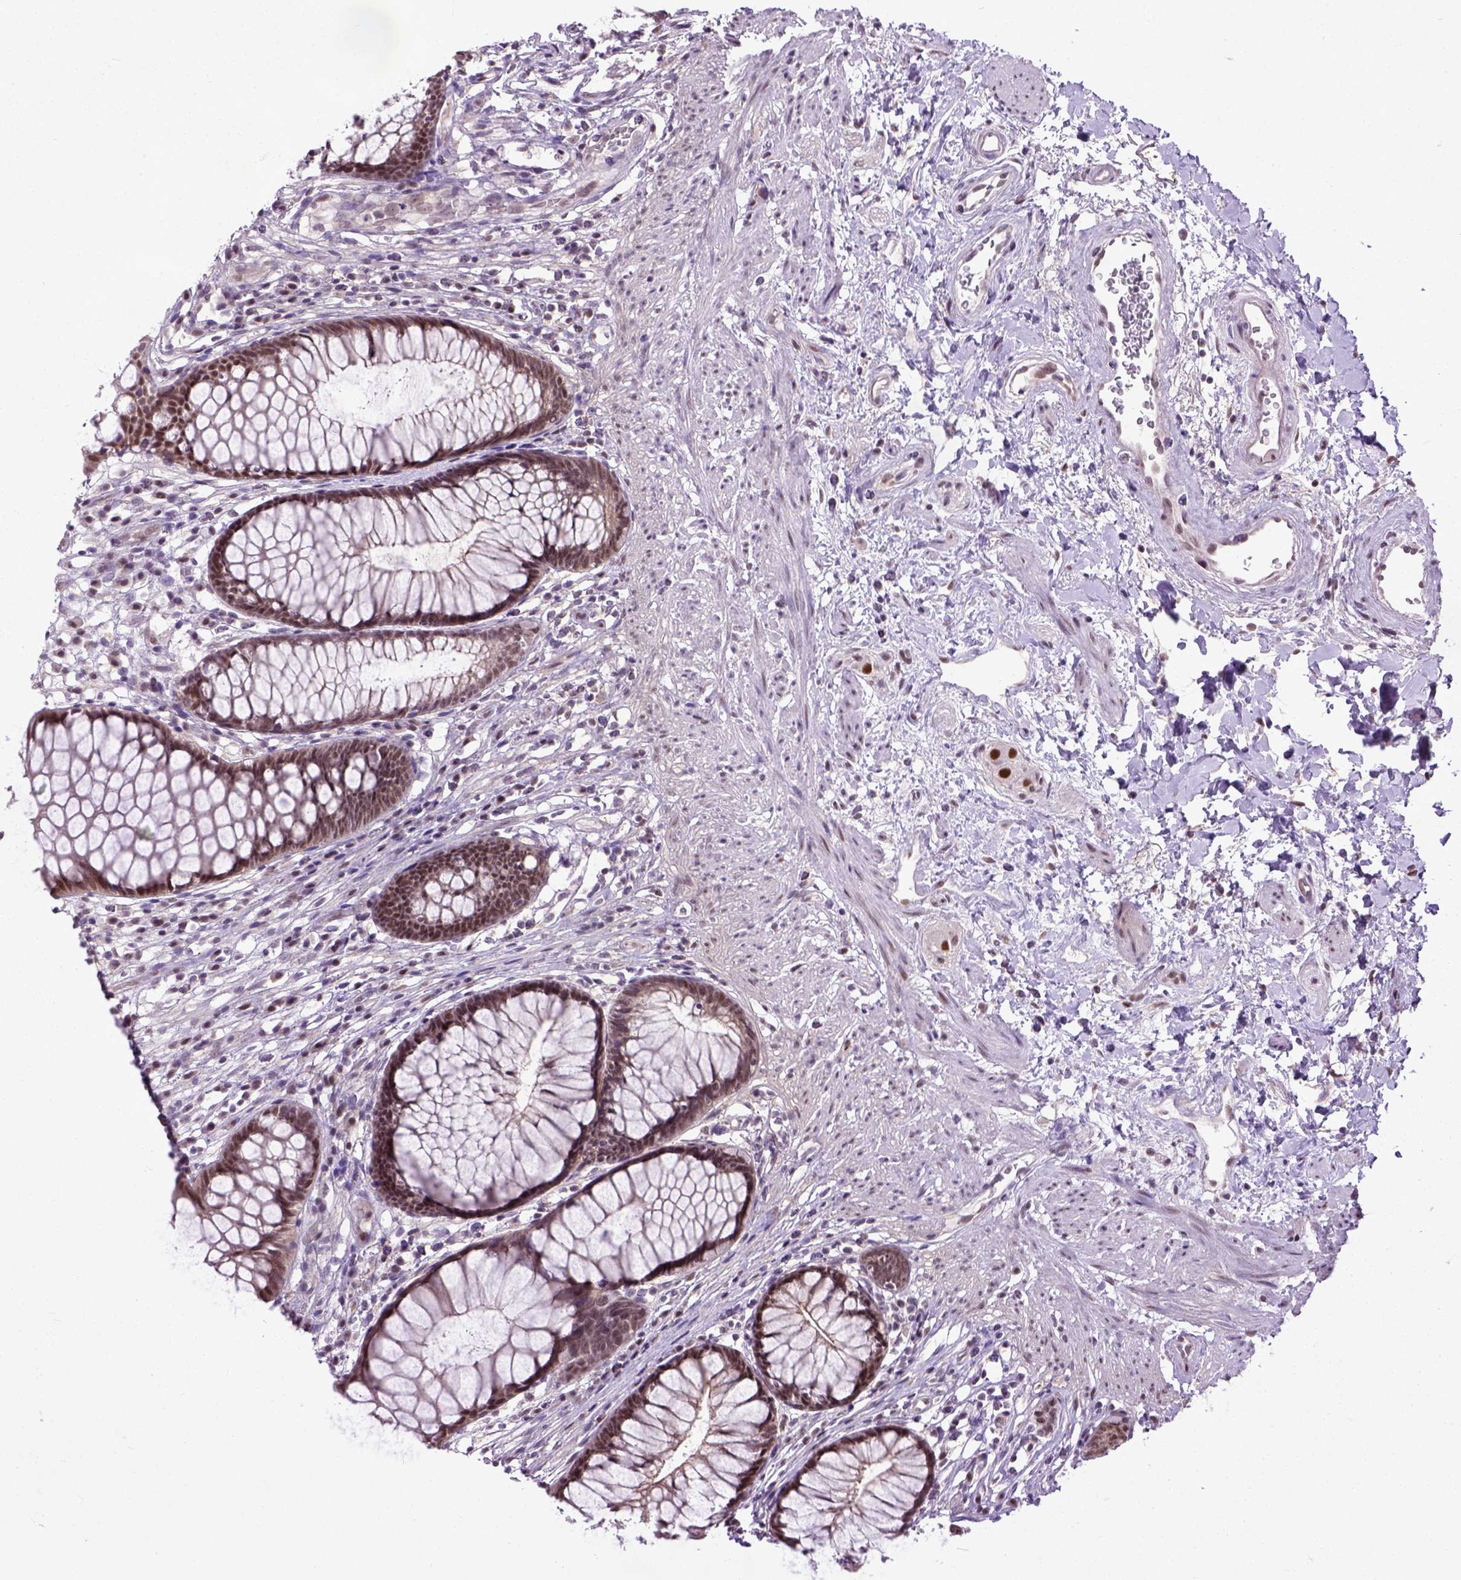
{"staining": {"intensity": "moderate", "quantity": ">75%", "location": "nuclear"}, "tissue": "rectum", "cell_type": "Glandular cells", "image_type": "normal", "snomed": [{"axis": "morphology", "description": "Normal tissue, NOS"}, {"axis": "topography", "description": "Smooth muscle"}, {"axis": "topography", "description": "Rectum"}], "caption": "Rectum stained with IHC displays moderate nuclear positivity in approximately >75% of glandular cells. (Brightfield microscopy of DAB IHC at high magnification).", "gene": "UBA3", "patient": {"sex": "male", "age": 53}}